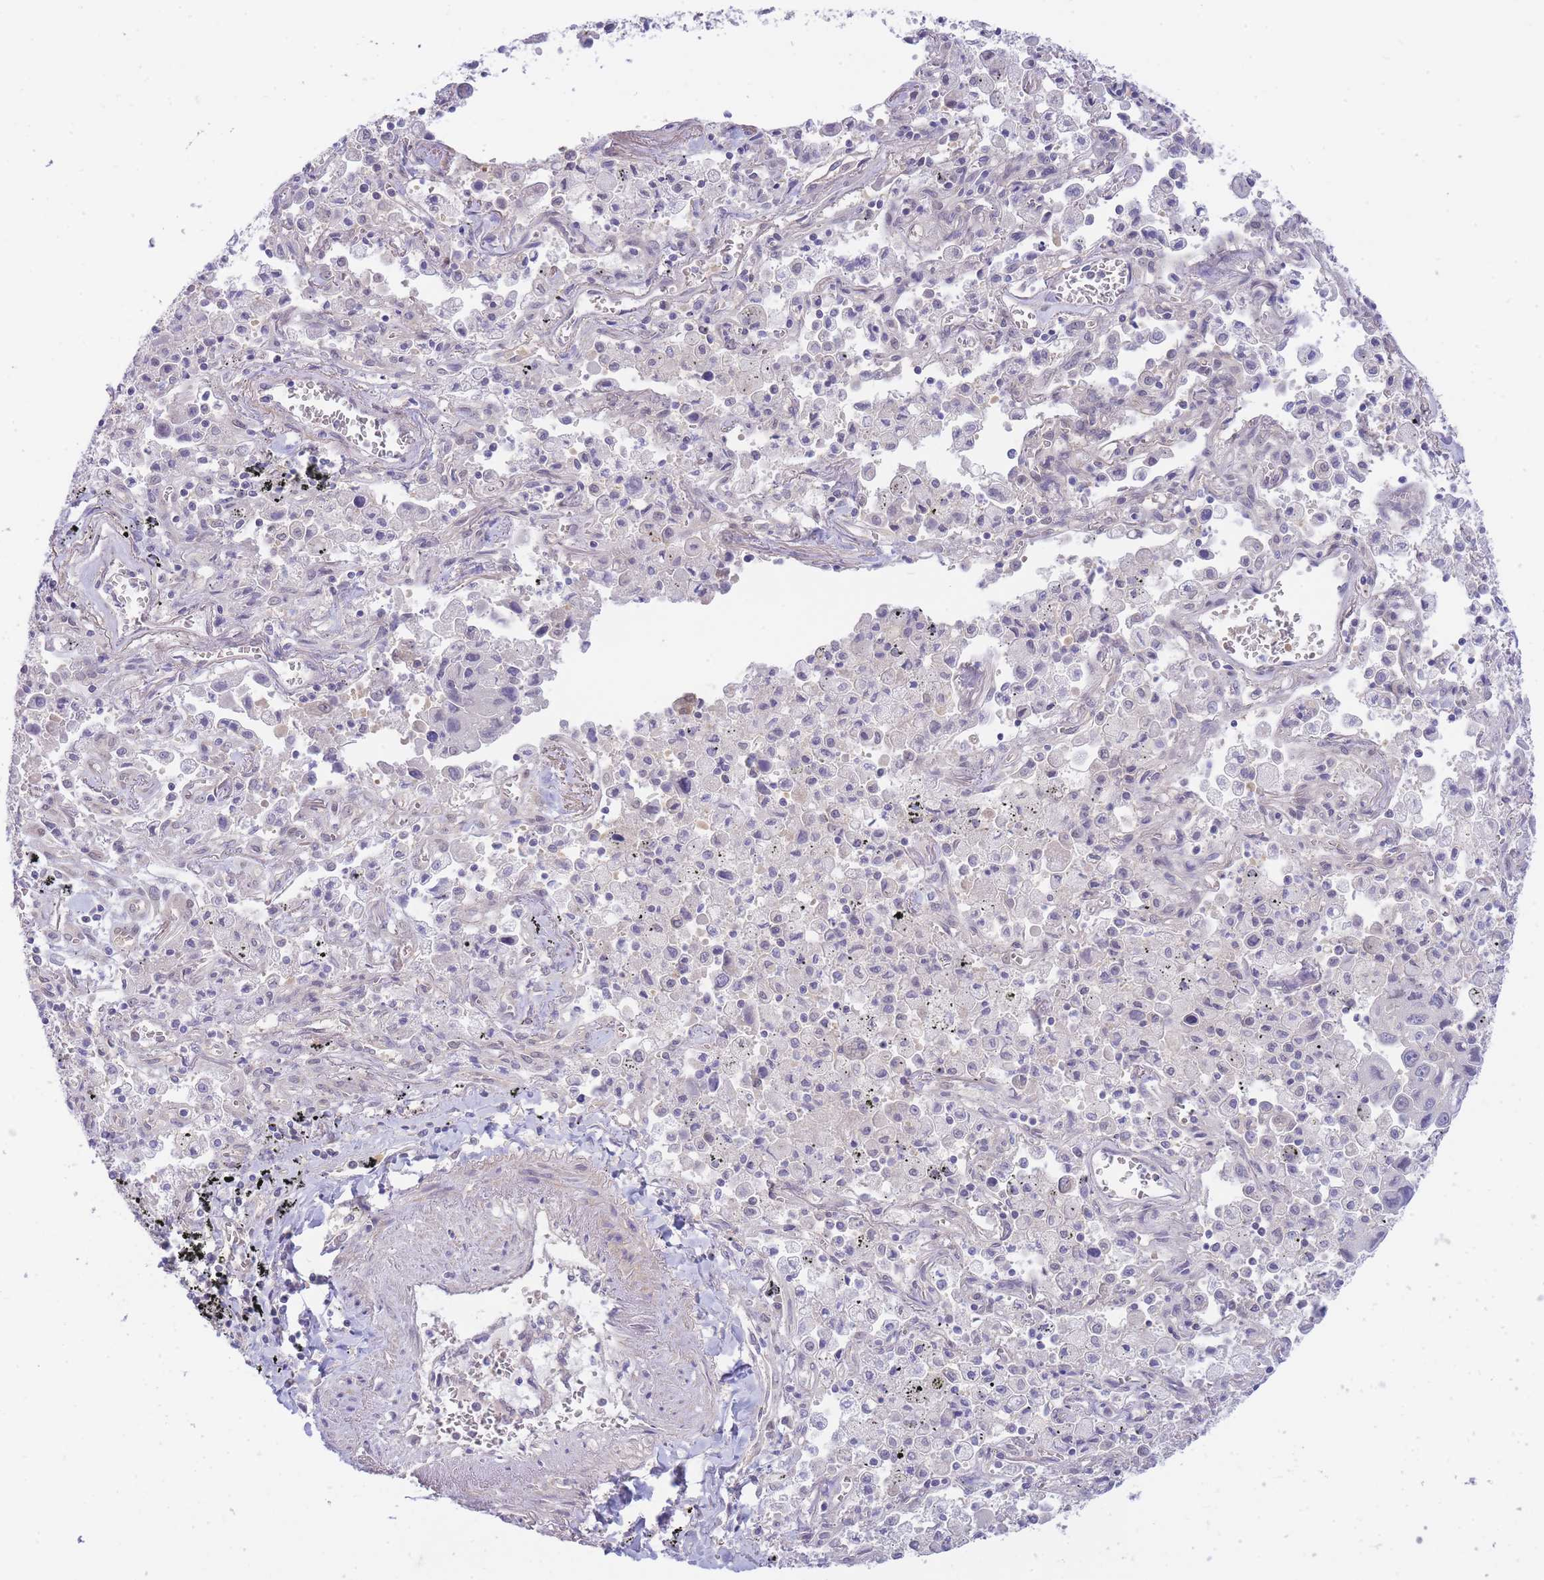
{"staining": {"intensity": "negative", "quantity": "none", "location": "none"}, "tissue": "lung cancer", "cell_type": "Tumor cells", "image_type": "cancer", "snomed": [{"axis": "morphology", "description": "Adenocarcinoma, NOS"}, {"axis": "topography", "description": "Lung"}], "caption": "Immunohistochemistry photomicrograph of neoplastic tissue: adenocarcinoma (lung) stained with DAB (3,3'-diaminobenzidine) displays no significant protein expression in tumor cells.", "gene": "SUGT1", "patient": {"sex": "male", "age": 66}}